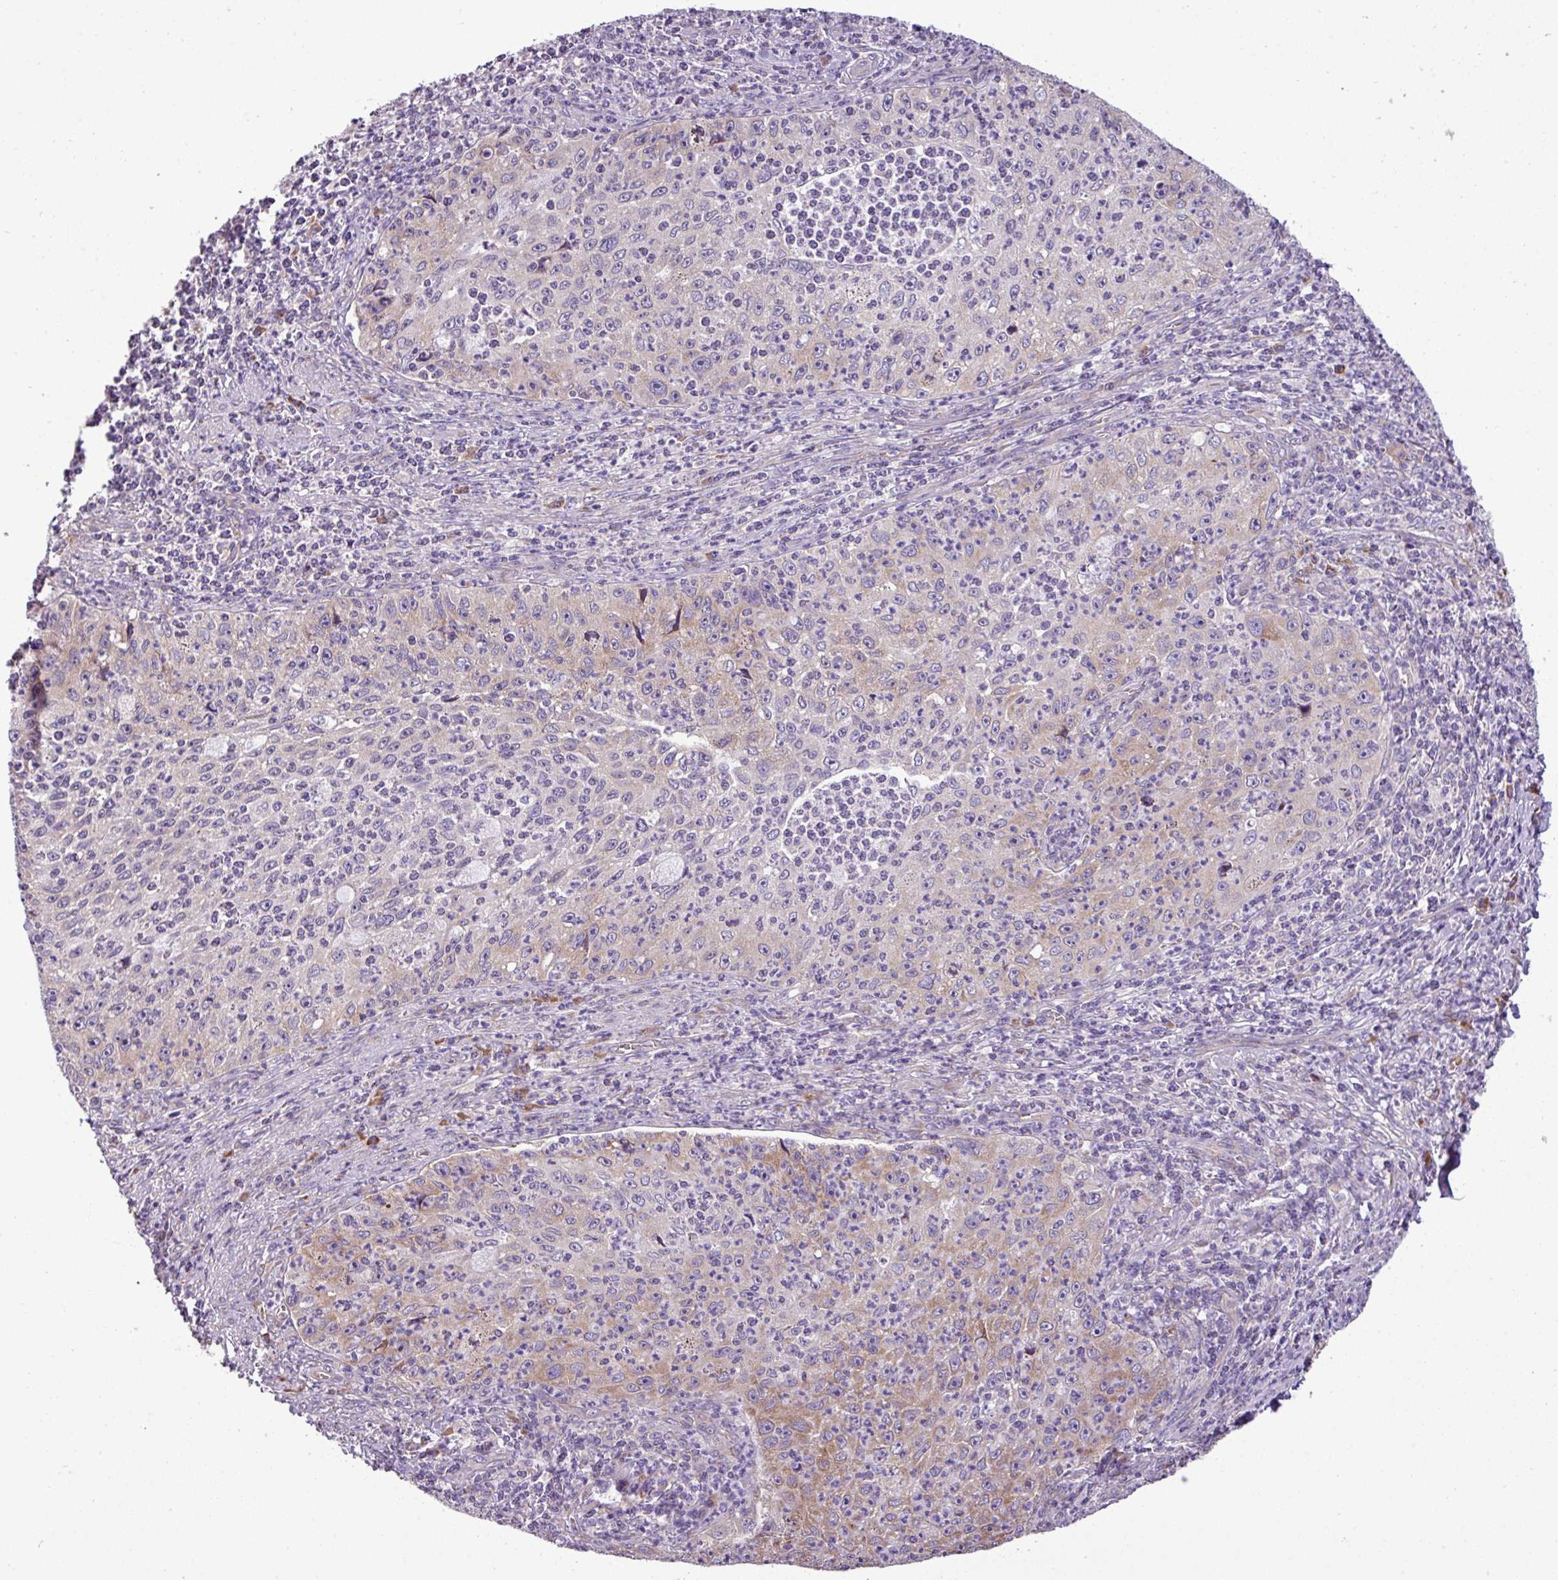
{"staining": {"intensity": "weak", "quantity": "<25%", "location": "cytoplasmic/membranous"}, "tissue": "cervical cancer", "cell_type": "Tumor cells", "image_type": "cancer", "snomed": [{"axis": "morphology", "description": "Squamous cell carcinoma, NOS"}, {"axis": "topography", "description": "Cervix"}], "caption": "The micrograph demonstrates no staining of tumor cells in cervical cancer.", "gene": "RPL13", "patient": {"sex": "female", "age": 30}}